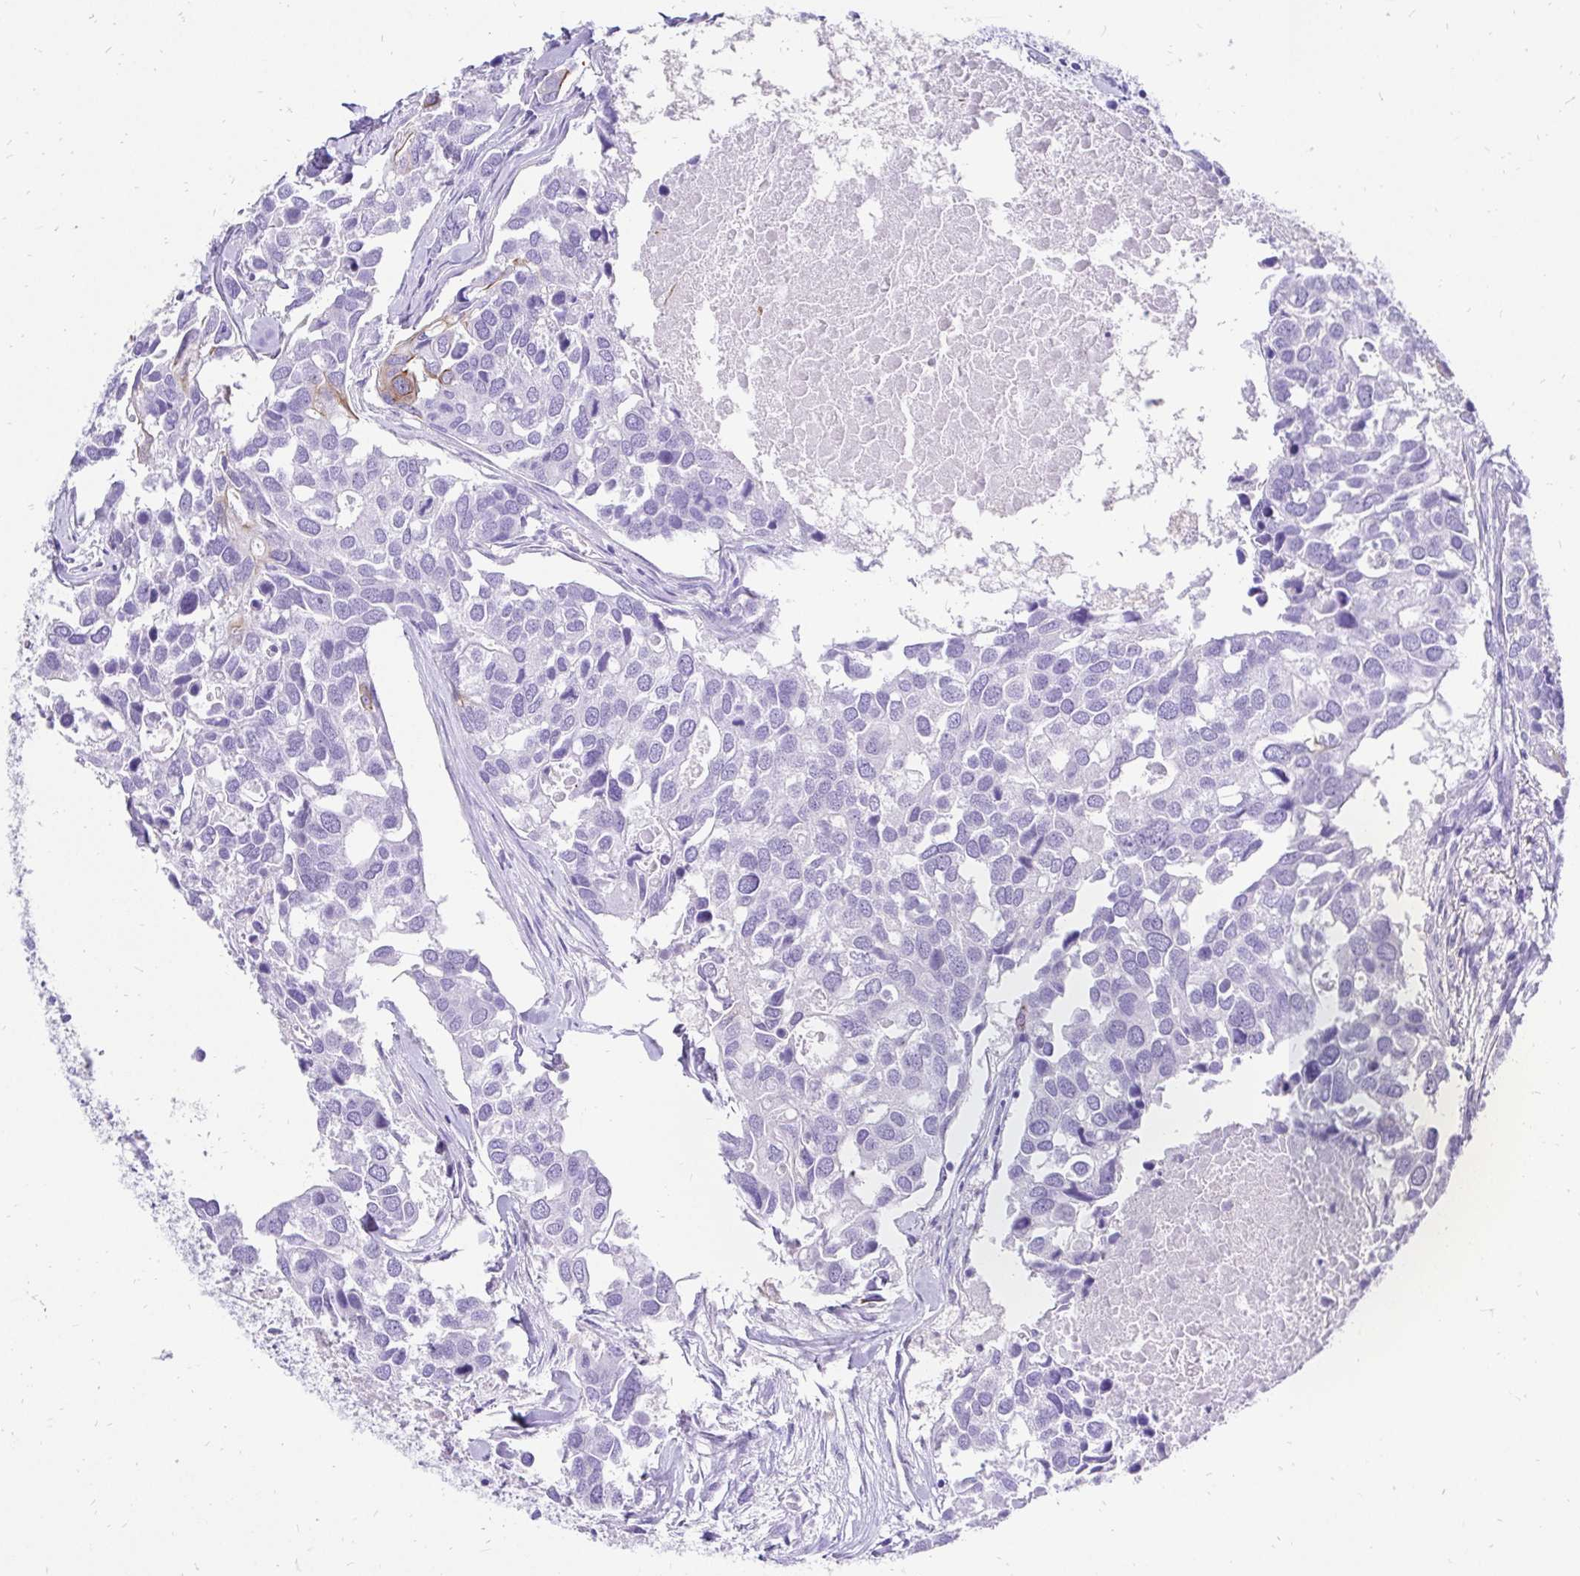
{"staining": {"intensity": "negative", "quantity": "none", "location": "none"}, "tissue": "breast cancer", "cell_type": "Tumor cells", "image_type": "cancer", "snomed": [{"axis": "morphology", "description": "Duct carcinoma"}, {"axis": "topography", "description": "Breast"}], "caption": "Tumor cells are negative for brown protein staining in infiltrating ductal carcinoma (breast).", "gene": "KRT13", "patient": {"sex": "female", "age": 83}}